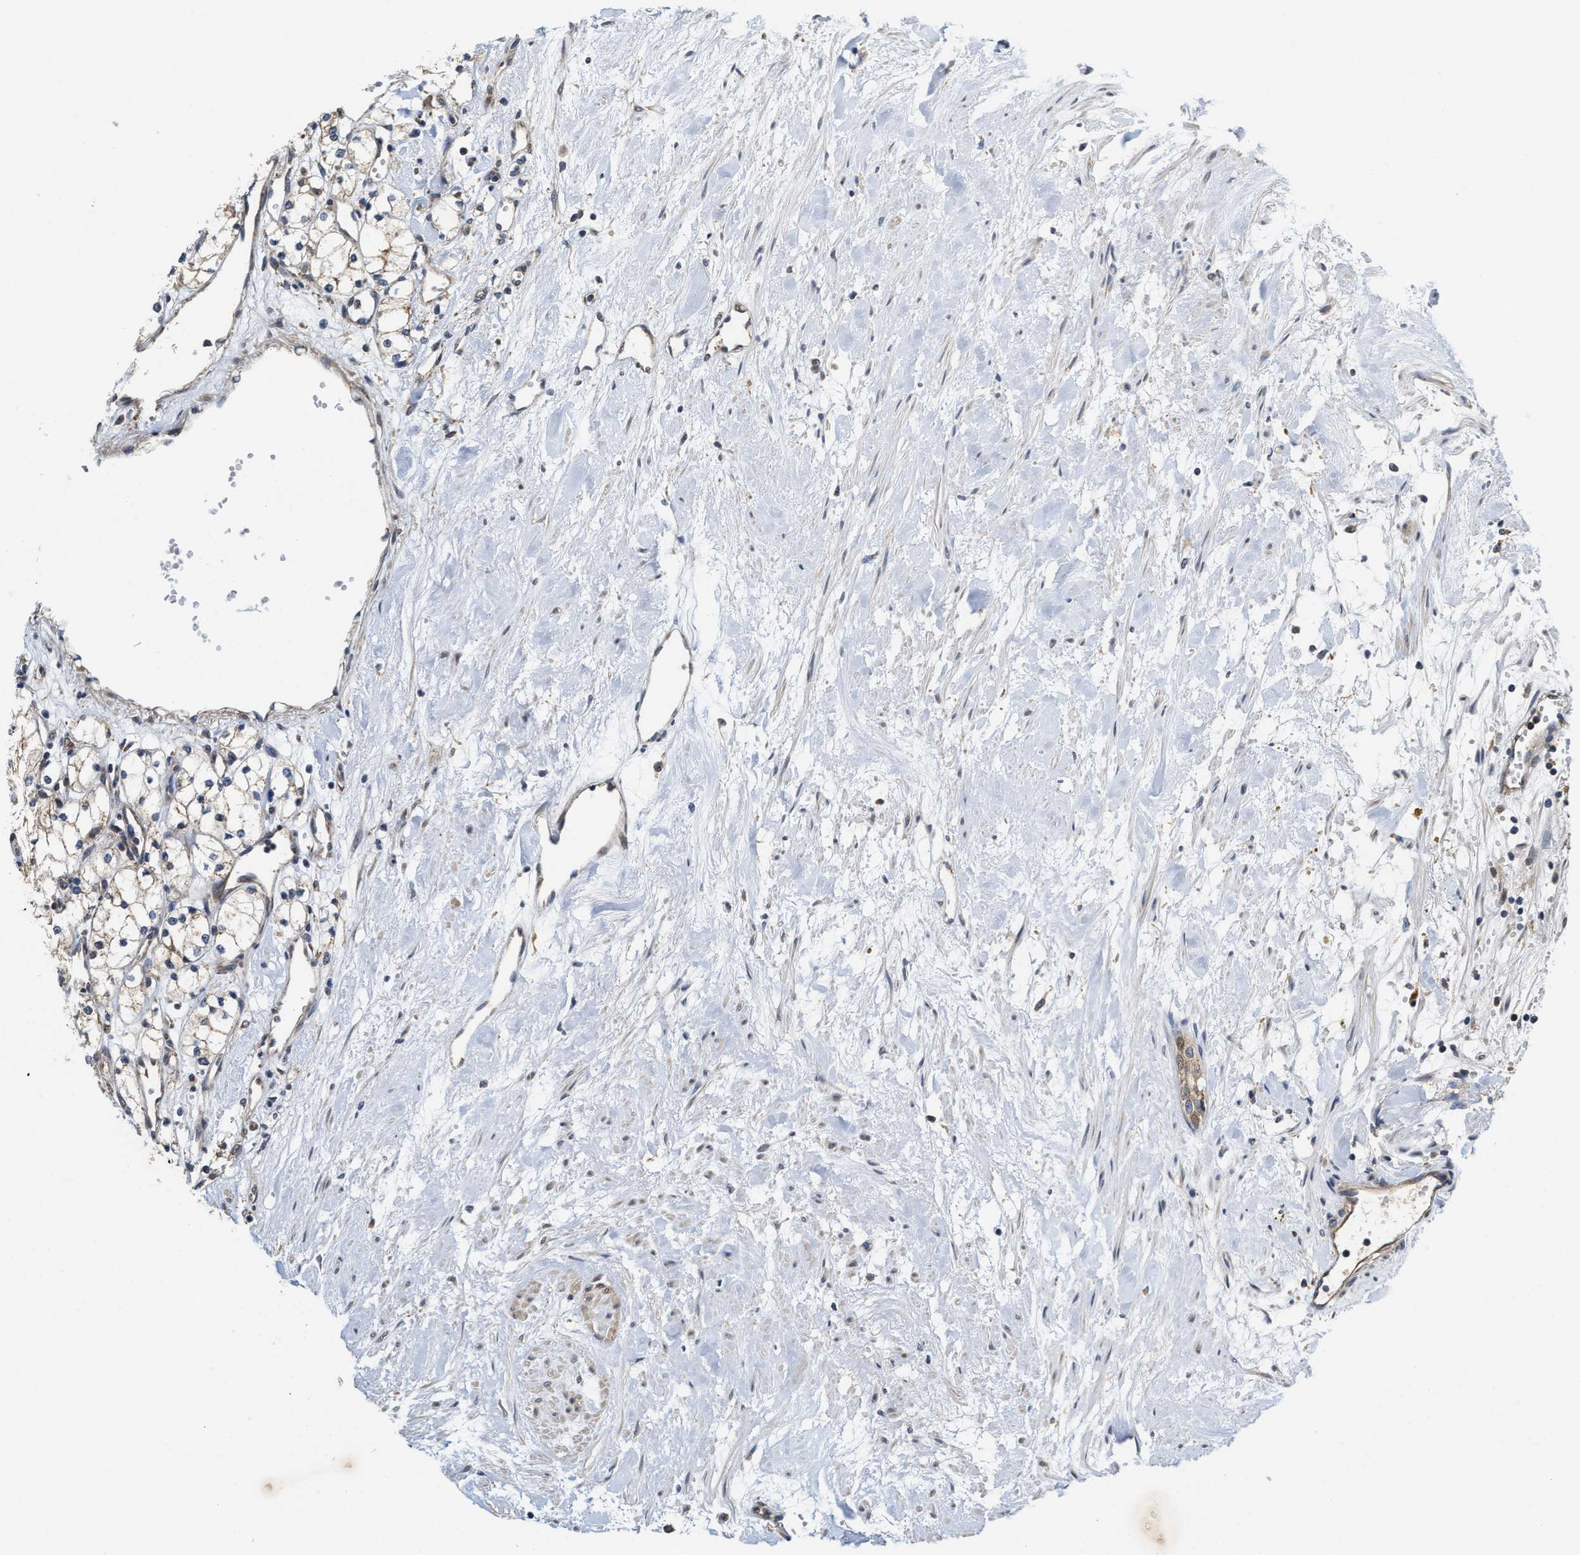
{"staining": {"intensity": "weak", "quantity": "<25%", "location": "cytoplasmic/membranous"}, "tissue": "renal cancer", "cell_type": "Tumor cells", "image_type": "cancer", "snomed": [{"axis": "morphology", "description": "Adenocarcinoma, NOS"}, {"axis": "topography", "description": "Kidney"}], "caption": "Histopathology image shows no protein staining in tumor cells of adenocarcinoma (renal) tissue.", "gene": "SCYL2", "patient": {"sex": "male", "age": 59}}